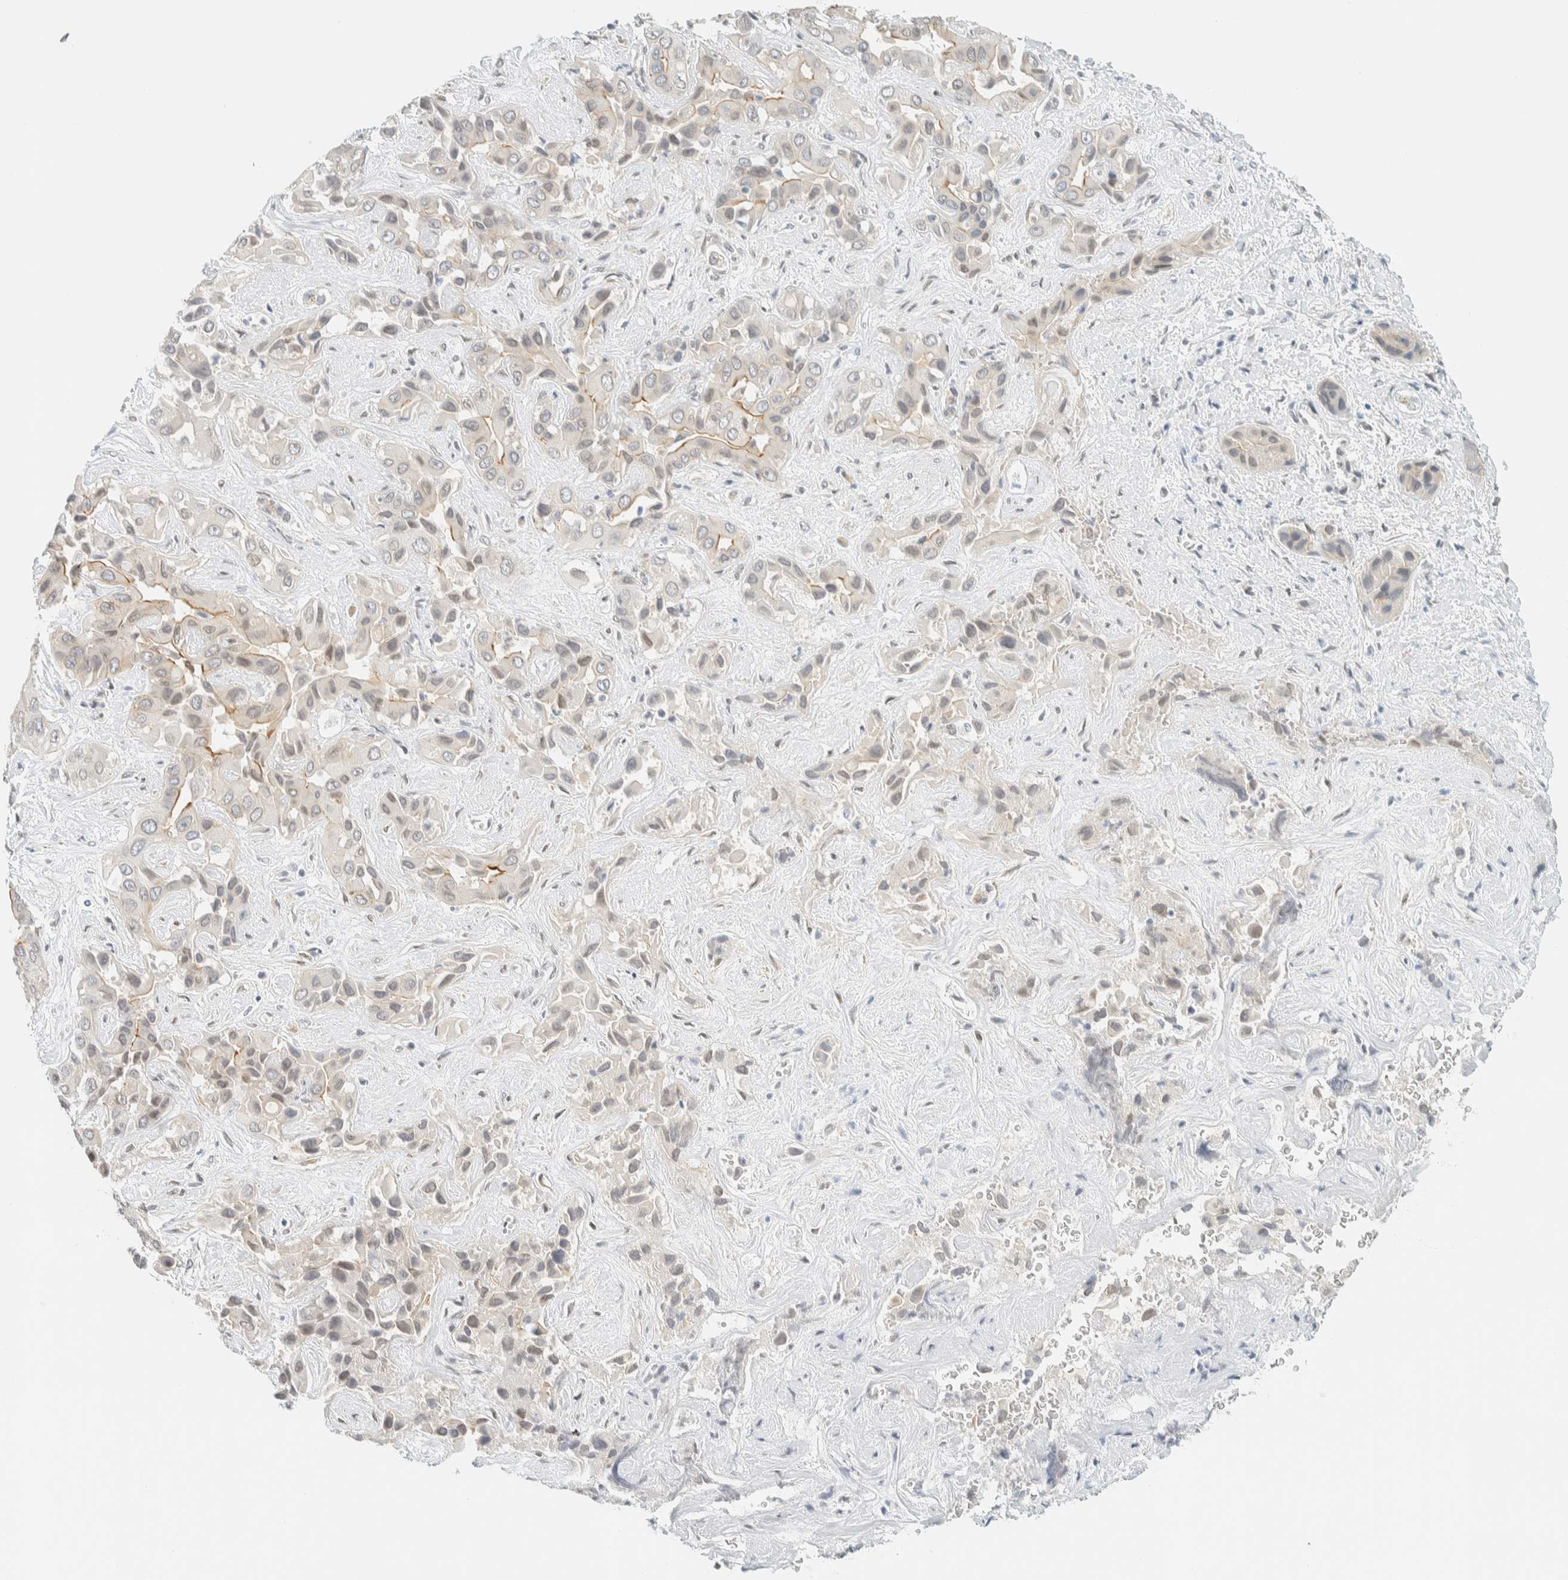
{"staining": {"intensity": "weak", "quantity": "<25%", "location": "cytoplasmic/membranous"}, "tissue": "liver cancer", "cell_type": "Tumor cells", "image_type": "cancer", "snomed": [{"axis": "morphology", "description": "Cholangiocarcinoma"}, {"axis": "topography", "description": "Liver"}], "caption": "This is a micrograph of IHC staining of liver cancer, which shows no positivity in tumor cells. (Immunohistochemistry, brightfield microscopy, high magnification).", "gene": "C1QTNF12", "patient": {"sex": "female", "age": 52}}